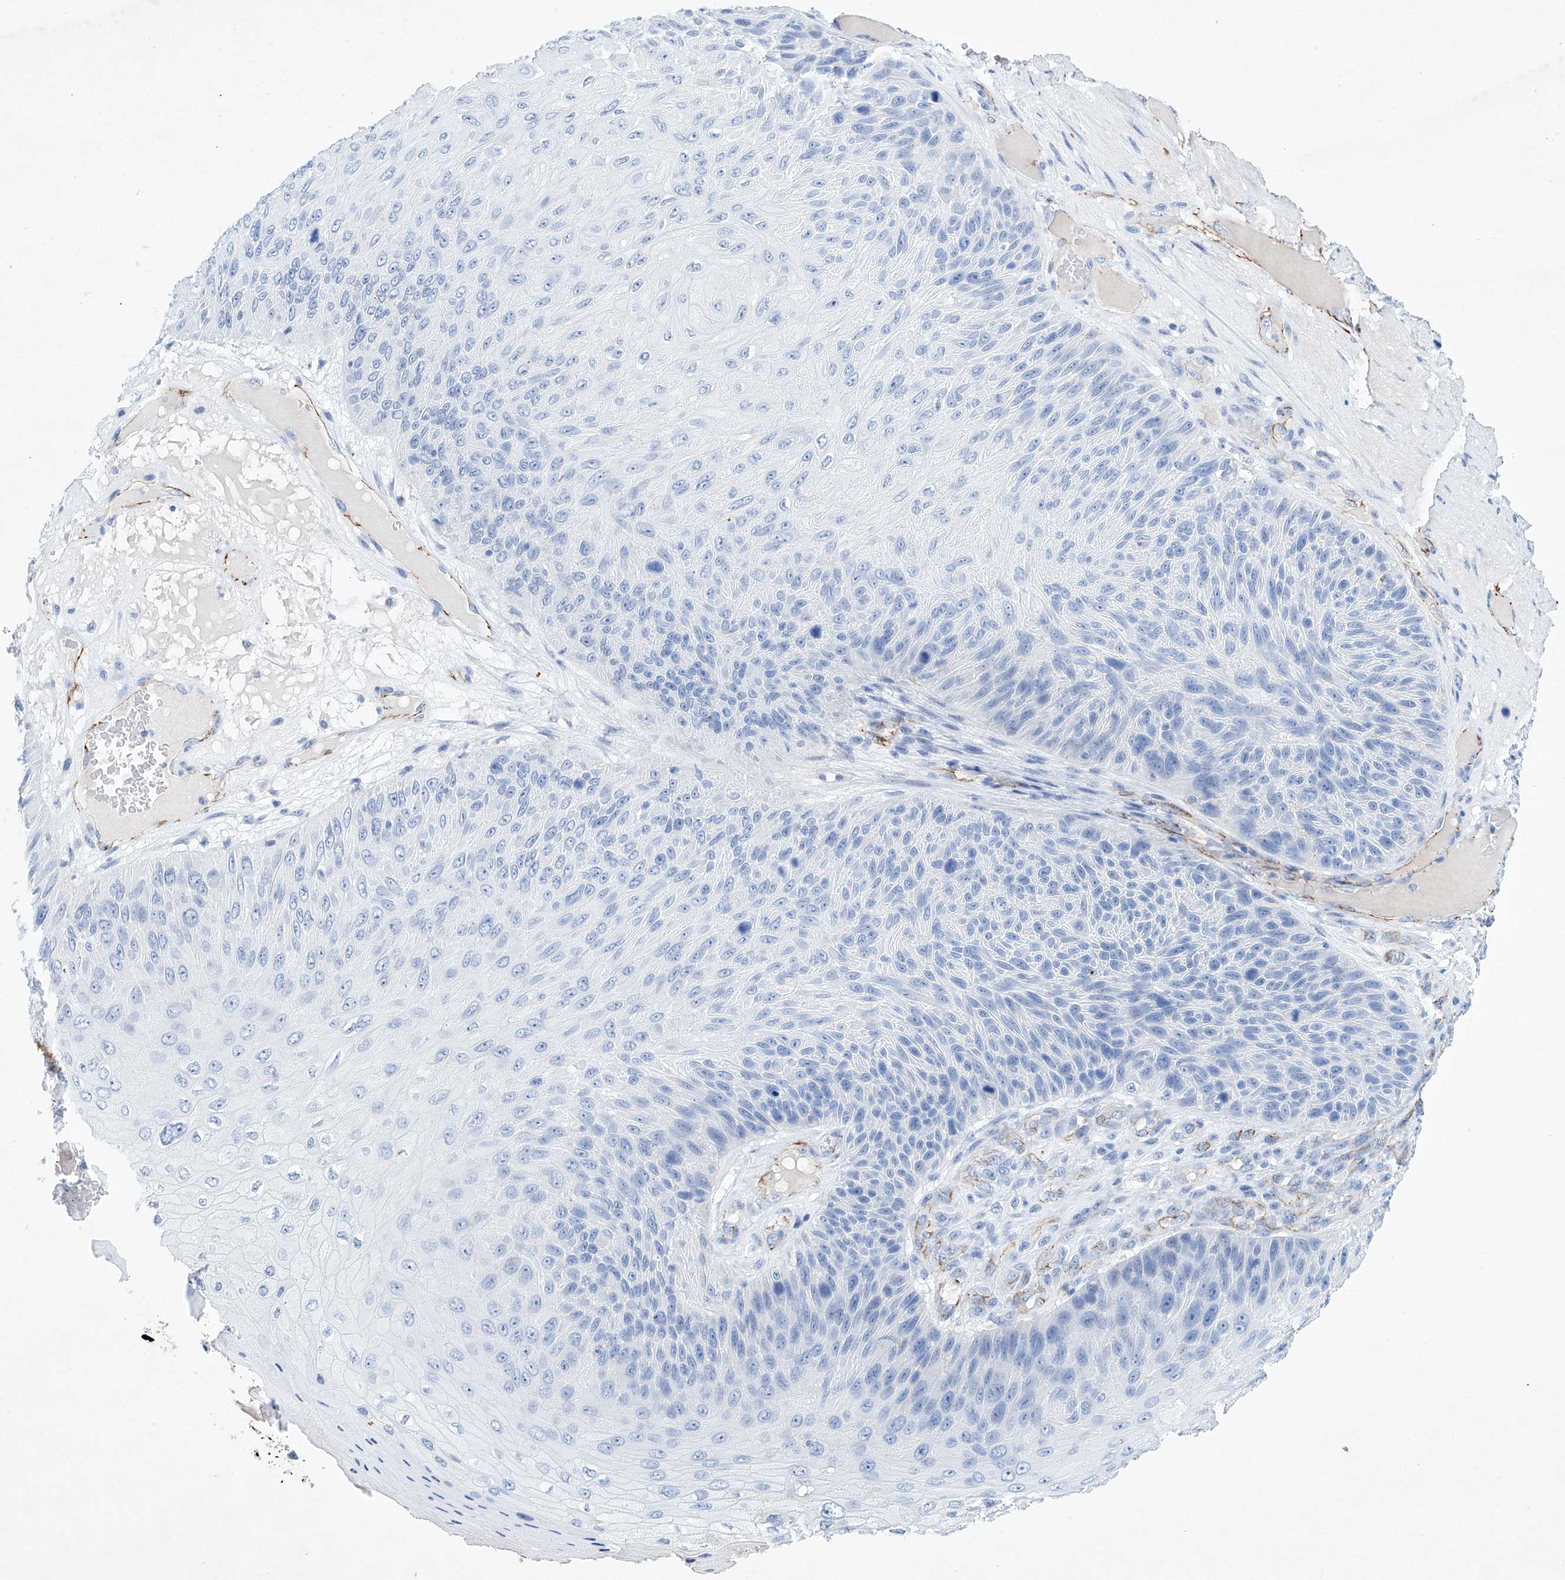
{"staining": {"intensity": "negative", "quantity": "none", "location": "none"}, "tissue": "skin cancer", "cell_type": "Tumor cells", "image_type": "cancer", "snomed": [{"axis": "morphology", "description": "Squamous cell carcinoma, NOS"}, {"axis": "topography", "description": "Skin"}], "caption": "Squamous cell carcinoma (skin) stained for a protein using IHC exhibits no staining tumor cells.", "gene": "ETV7", "patient": {"sex": "female", "age": 88}}